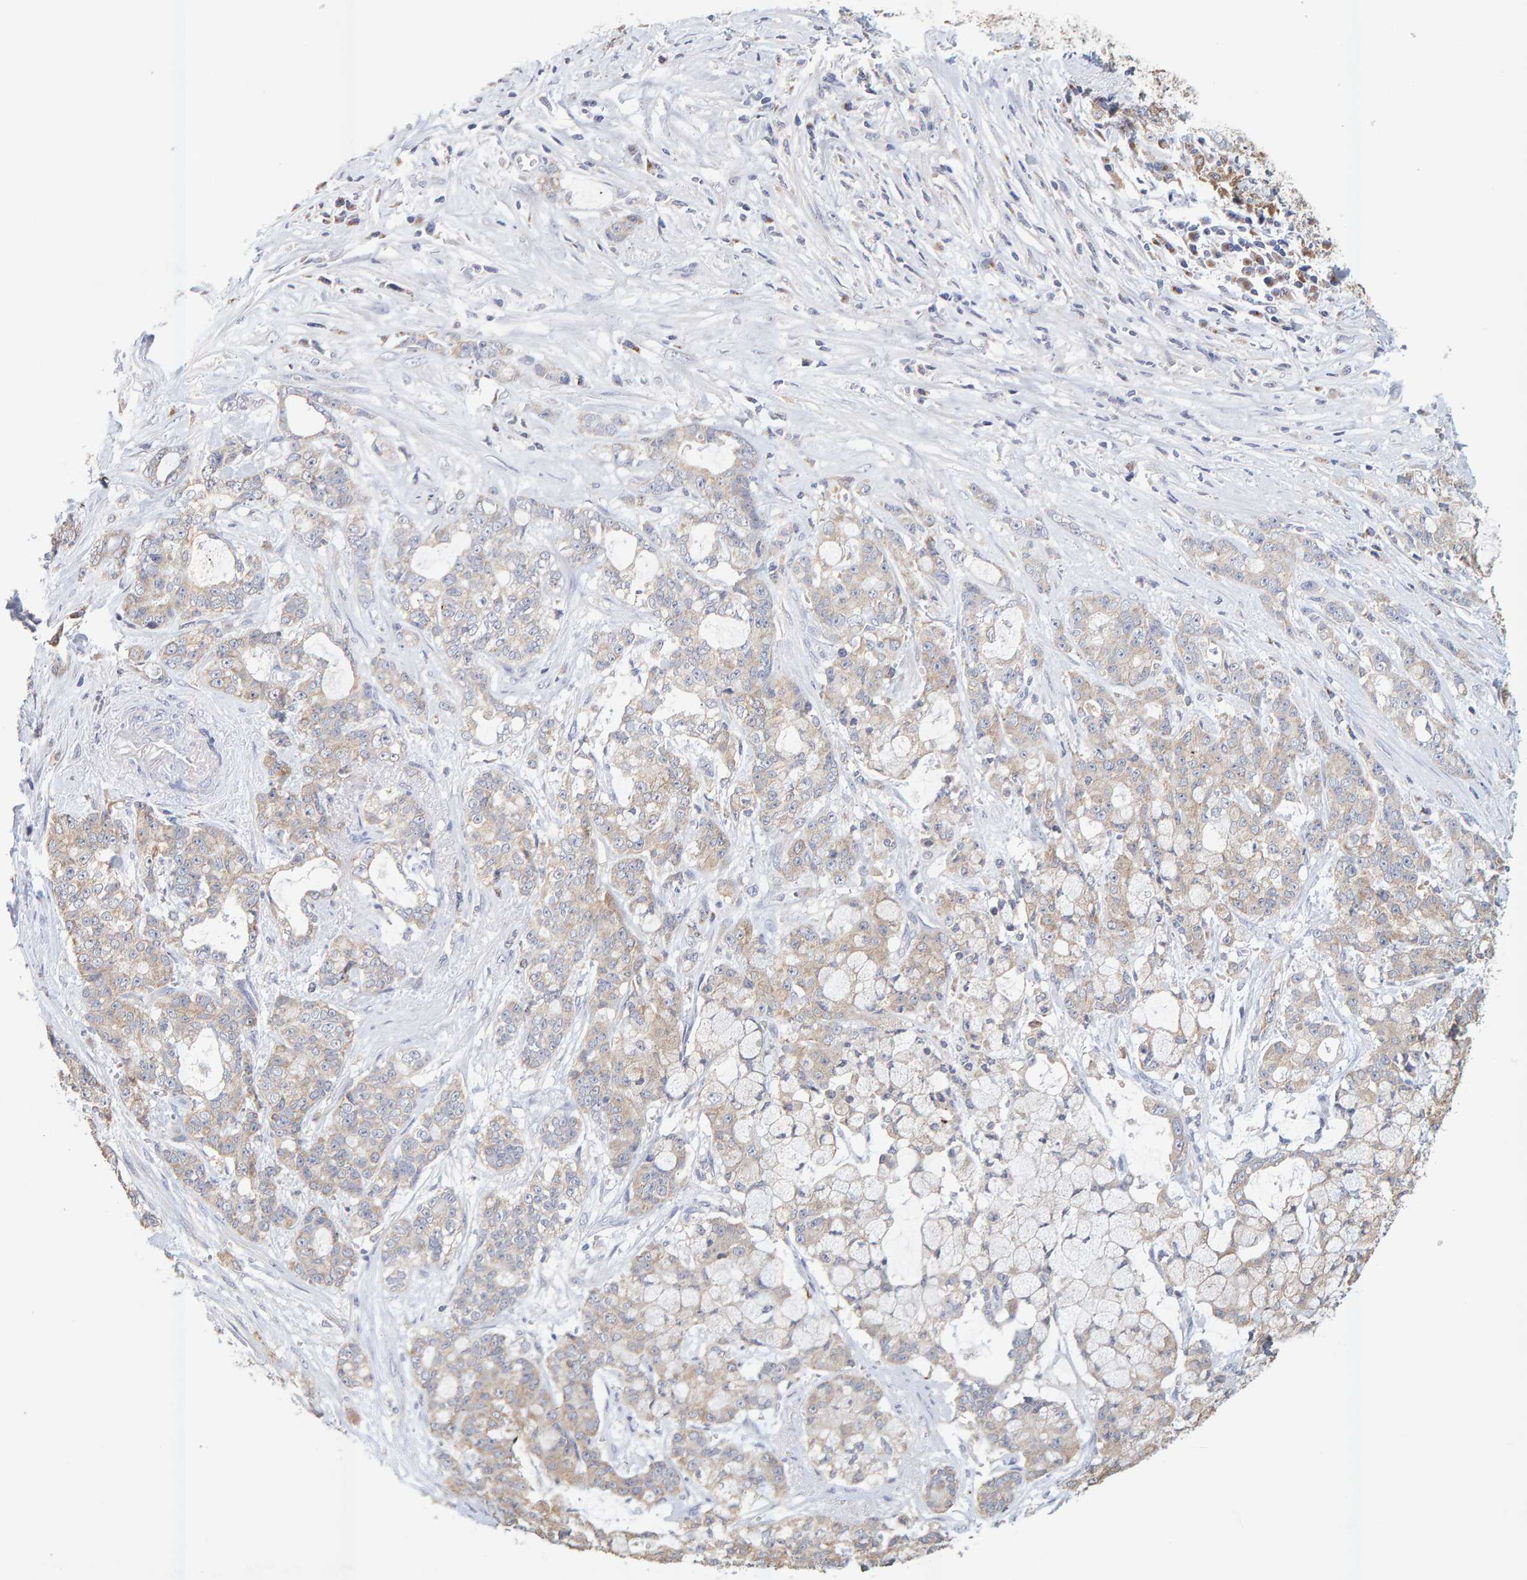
{"staining": {"intensity": "weak", "quantity": ">75%", "location": "cytoplasmic/membranous"}, "tissue": "pancreatic cancer", "cell_type": "Tumor cells", "image_type": "cancer", "snomed": [{"axis": "morphology", "description": "Adenocarcinoma, NOS"}, {"axis": "topography", "description": "Pancreas"}], "caption": "This image demonstrates pancreatic cancer (adenocarcinoma) stained with immunohistochemistry (IHC) to label a protein in brown. The cytoplasmic/membranous of tumor cells show weak positivity for the protein. Nuclei are counter-stained blue.", "gene": "SGPL1", "patient": {"sex": "female", "age": 73}}